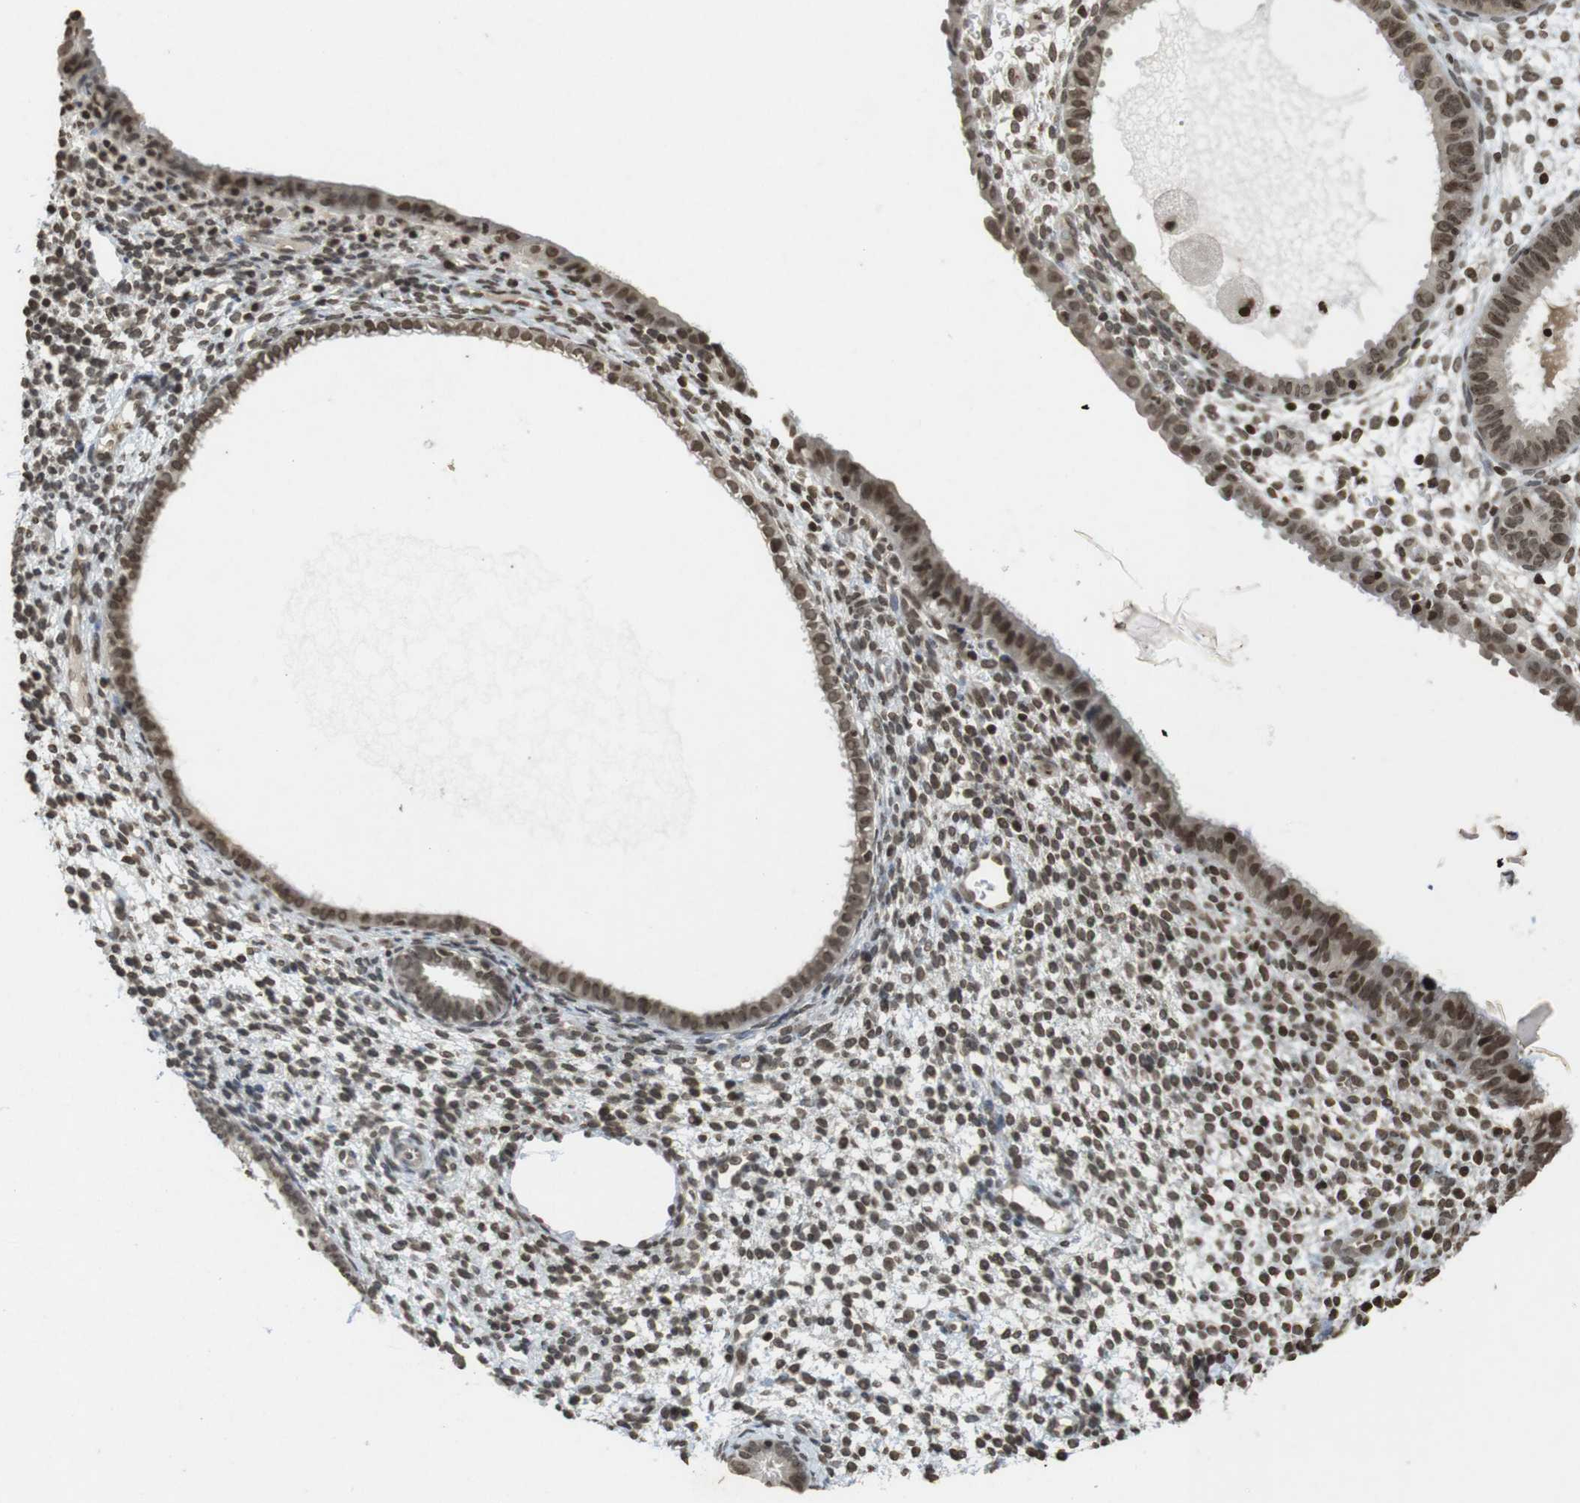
{"staining": {"intensity": "moderate", "quantity": ">75%", "location": "nuclear"}, "tissue": "endometrium", "cell_type": "Cells in endometrial stroma", "image_type": "normal", "snomed": [{"axis": "morphology", "description": "Normal tissue, NOS"}, {"axis": "topography", "description": "Endometrium"}], "caption": "High-power microscopy captured an IHC image of normal endometrium, revealing moderate nuclear staining in approximately >75% of cells in endometrial stroma.", "gene": "FOXA3", "patient": {"sex": "female", "age": 61}}